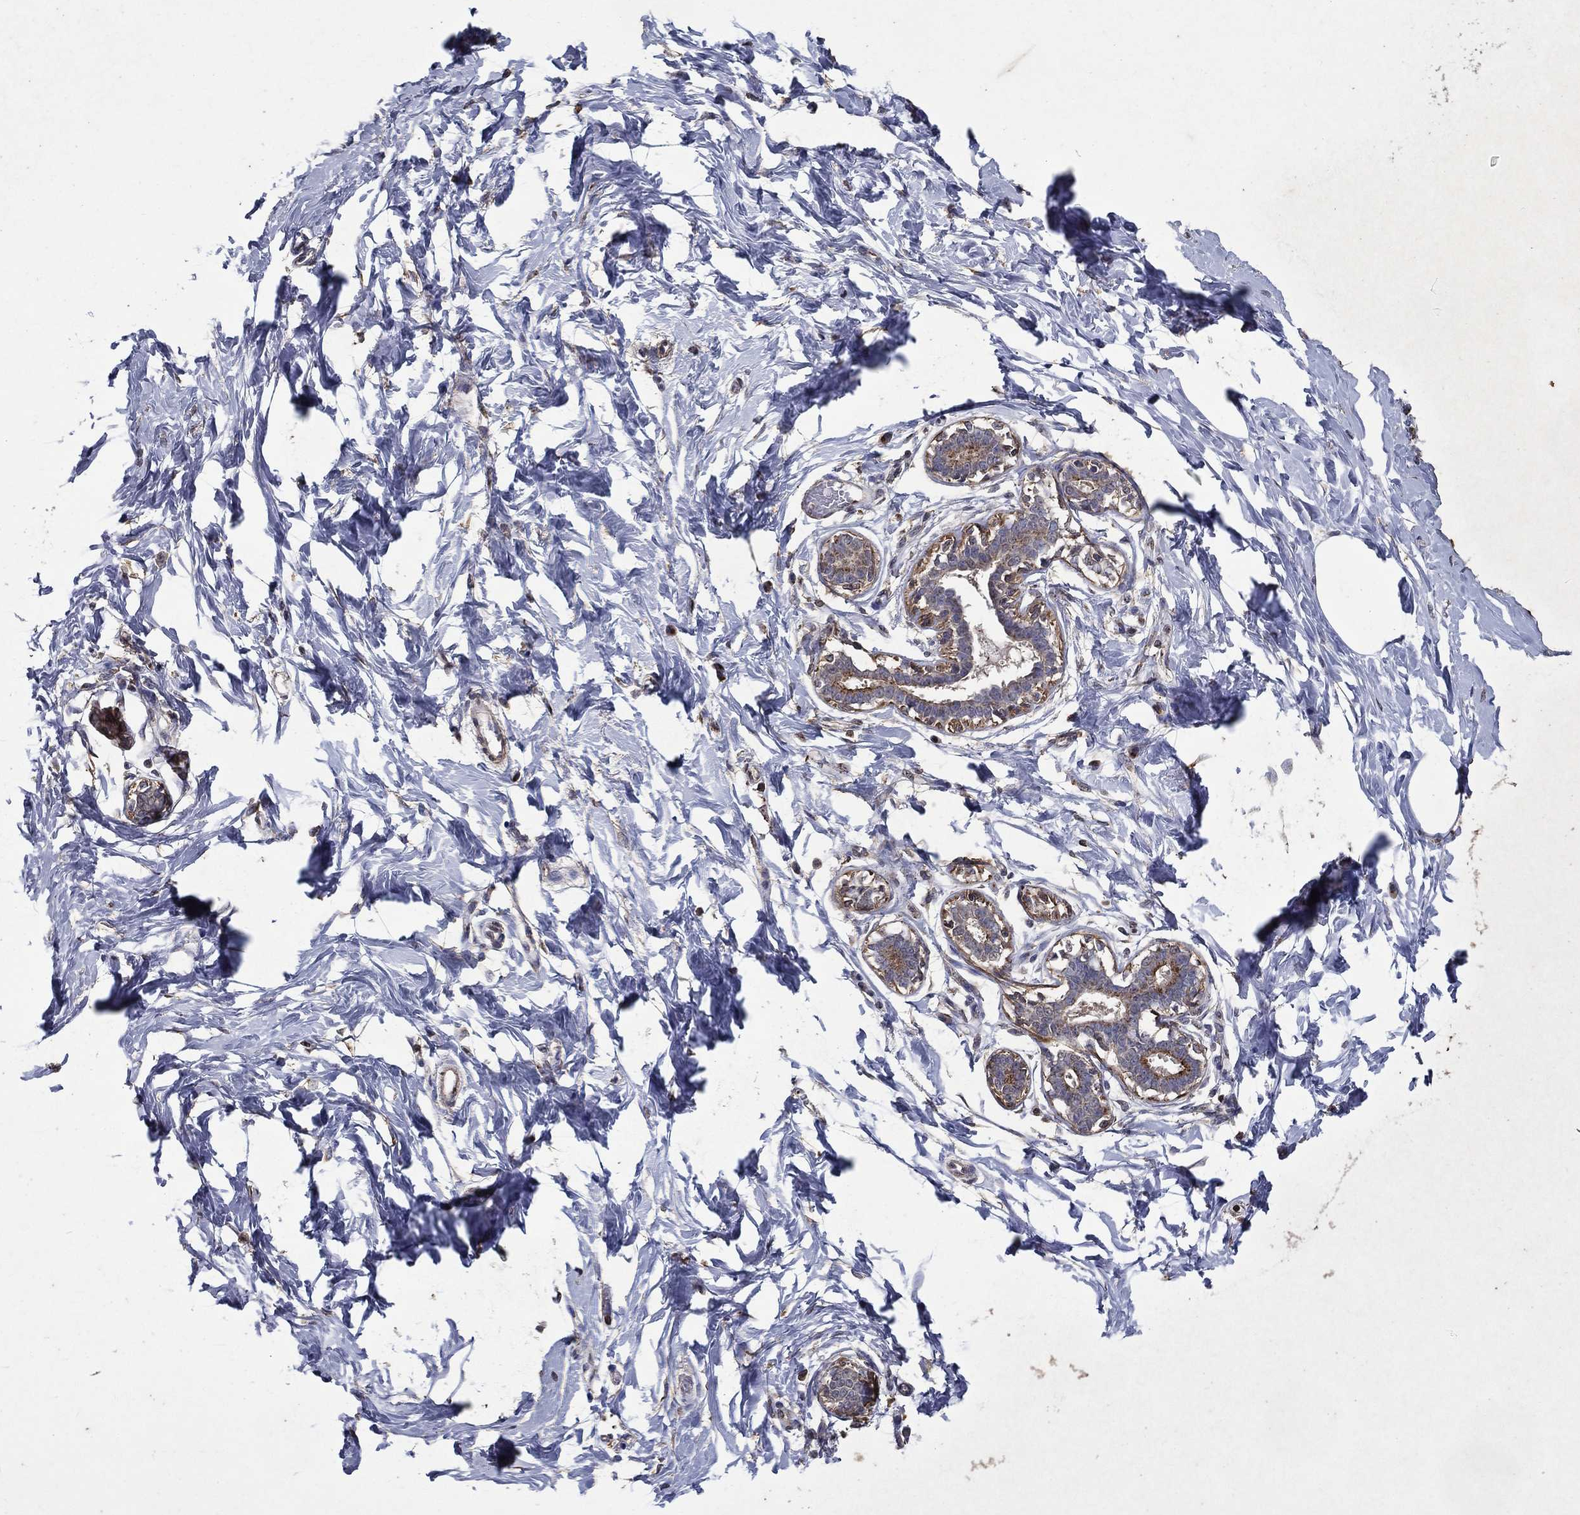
{"staining": {"intensity": "moderate", "quantity": "25%-75%", "location": "cytoplasmic/membranous"}, "tissue": "breast", "cell_type": "Glandular cells", "image_type": "normal", "snomed": [{"axis": "morphology", "description": "Normal tissue, NOS"}, {"axis": "morphology", "description": "Lobular carcinoma, in situ"}, {"axis": "topography", "description": "Breast"}], "caption": "Moderate cytoplasmic/membranous positivity is seen in about 25%-75% of glandular cells in unremarkable breast. Nuclei are stained in blue.", "gene": "GPR183", "patient": {"sex": "female", "age": 35}}